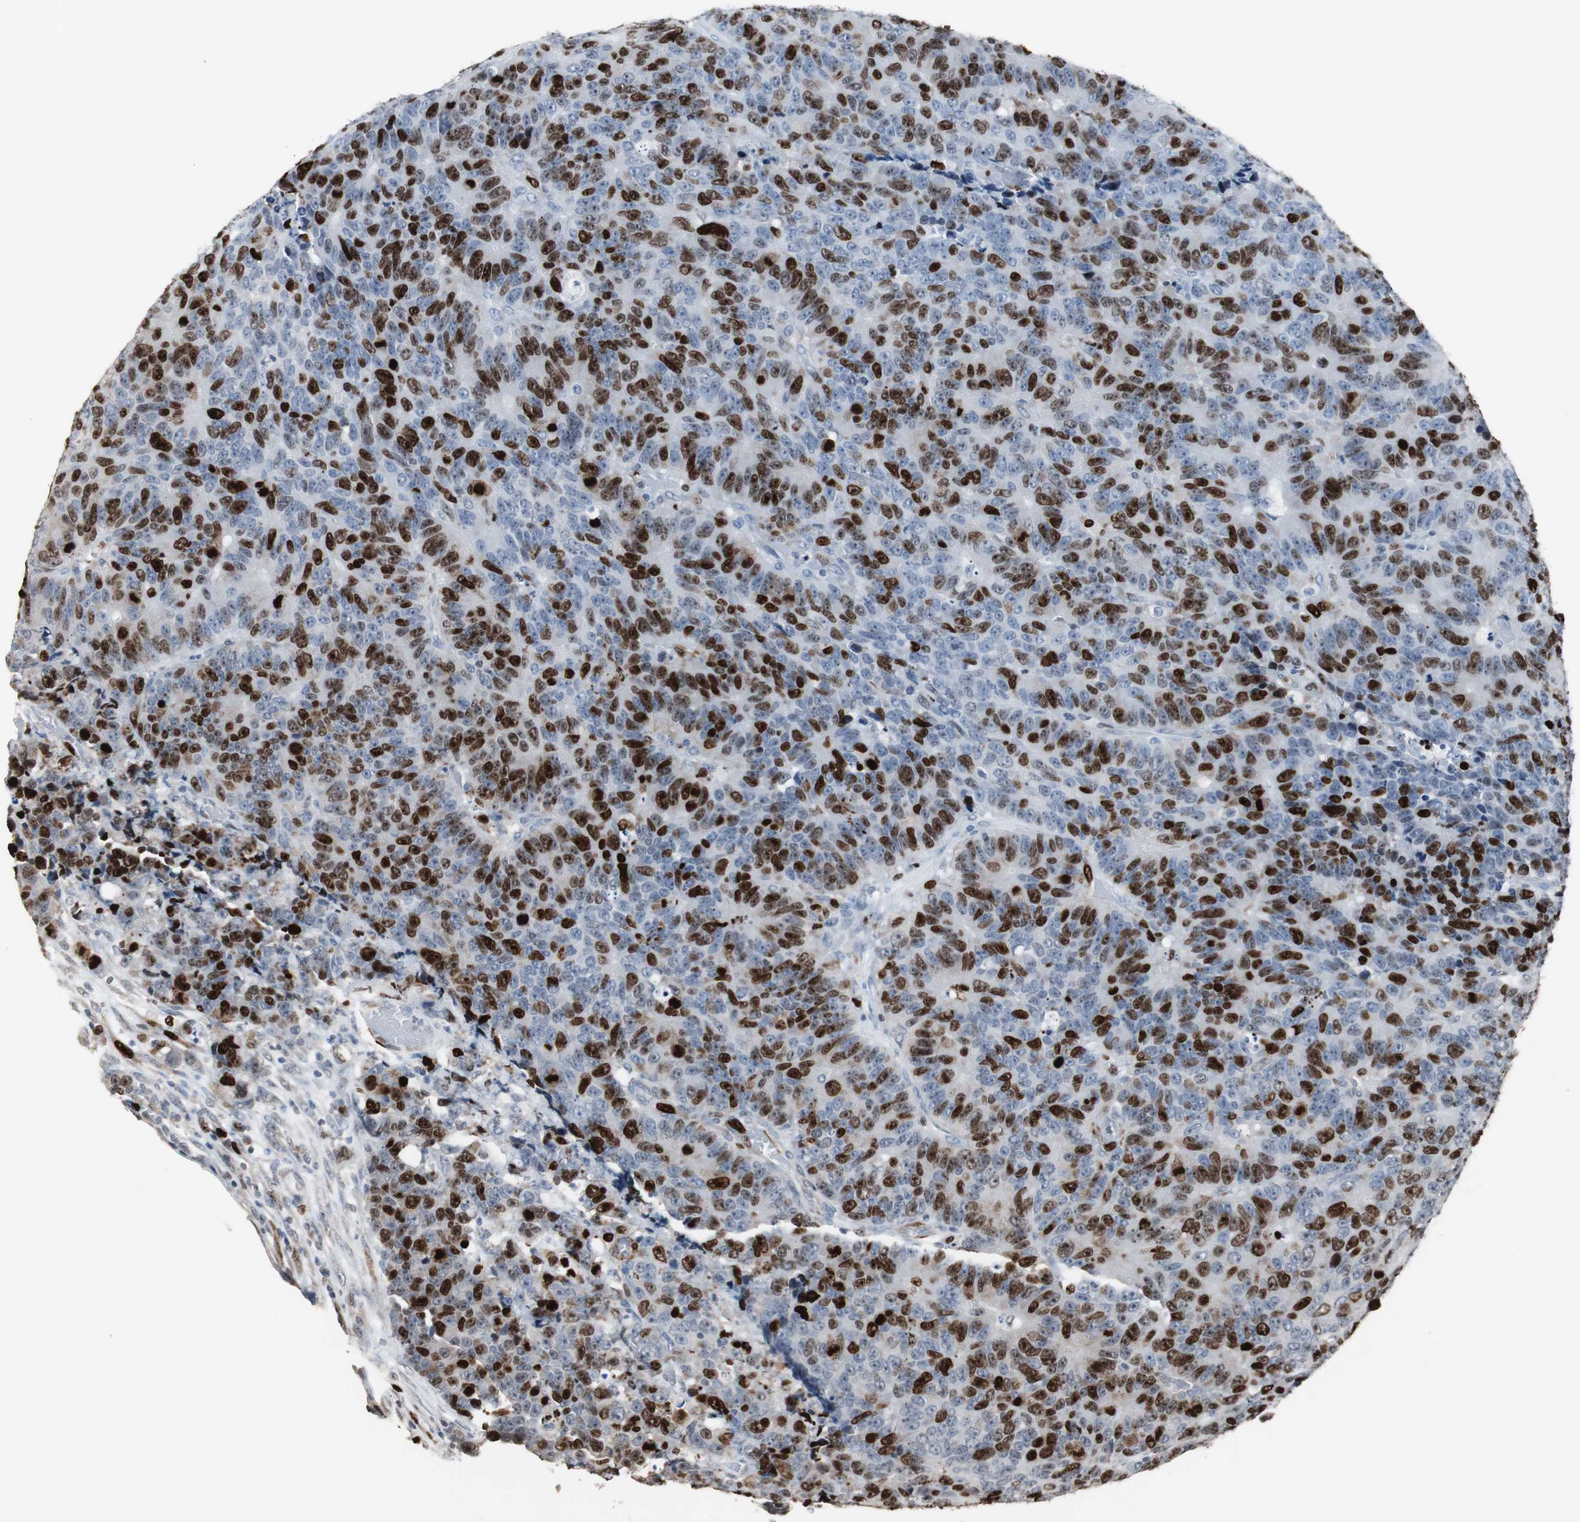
{"staining": {"intensity": "strong", "quantity": "25%-75%", "location": "nuclear"}, "tissue": "colorectal cancer", "cell_type": "Tumor cells", "image_type": "cancer", "snomed": [{"axis": "morphology", "description": "Adenocarcinoma, NOS"}, {"axis": "topography", "description": "Colon"}], "caption": "This histopathology image exhibits adenocarcinoma (colorectal) stained with IHC to label a protein in brown. The nuclear of tumor cells show strong positivity for the protein. Nuclei are counter-stained blue.", "gene": "TOP2A", "patient": {"sex": "female", "age": 86}}